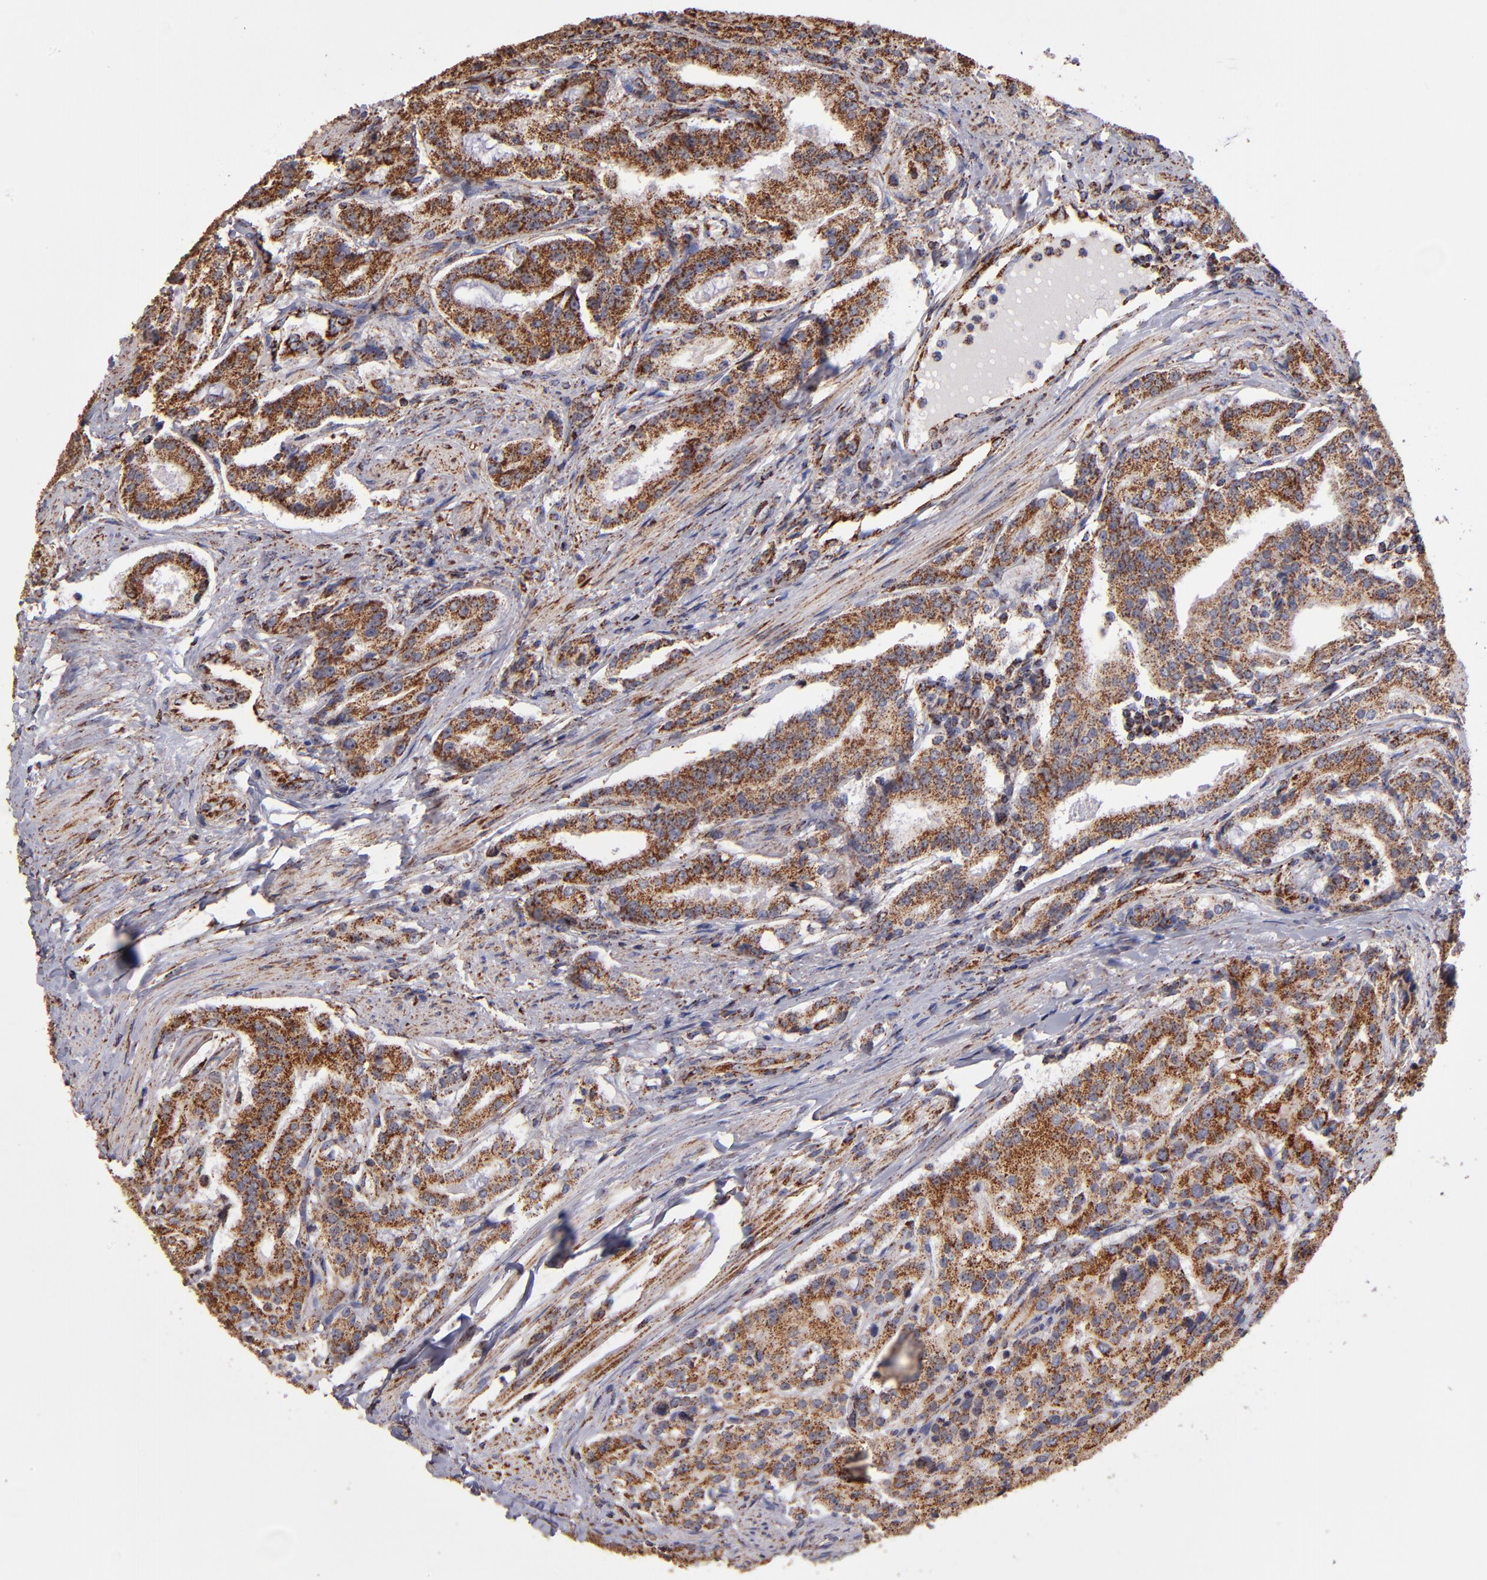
{"staining": {"intensity": "moderate", "quantity": ">75%", "location": "cytoplasmic/membranous"}, "tissue": "prostate cancer", "cell_type": "Tumor cells", "image_type": "cancer", "snomed": [{"axis": "morphology", "description": "Adenocarcinoma, Medium grade"}, {"axis": "topography", "description": "Prostate"}], "caption": "Protein analysis of prostate cancer tissue shows moderate cytoplasmic/membranous positivity in approximately >75% of tumor cells.", "gene": "DLST", "patient": {"sex": "male", "age": 72}}